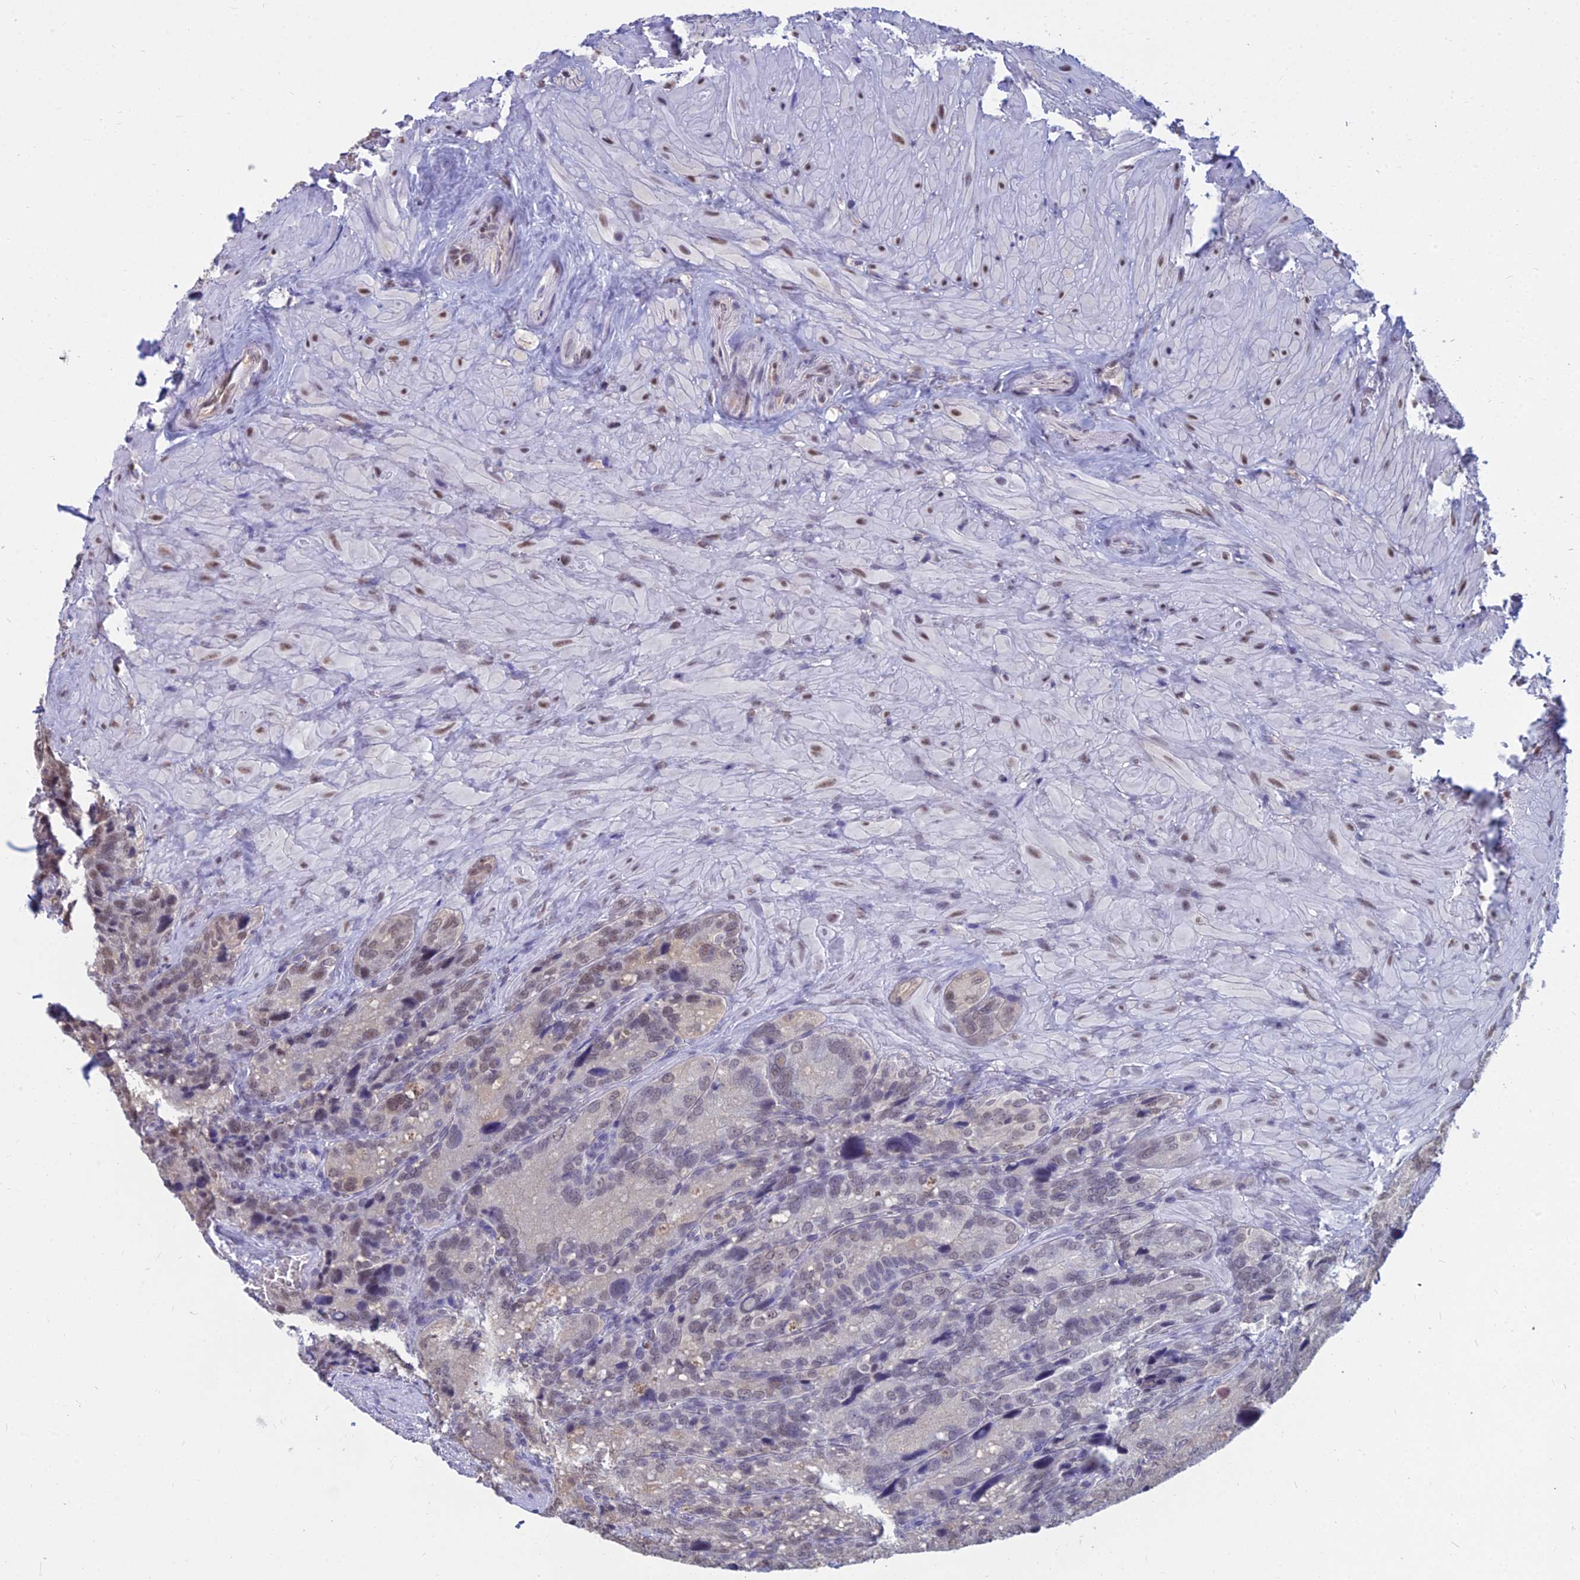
{"staining": {"intensity": "moderate", "quantity": "<25%", "location": "nuclear"}, "tissue": "seminal vesicle", "cell_type": "Glandular cells", "image_type": "normal", "snomed": [{"axis": "morphology", "description": "Normal tissue, NOS"}, {"axis": "topography", "description": "Seminal veicle"}], "caption": "IHC staining of unremarkable seminal vesicle, which demonstrates low levels of moderate nuclear staining in about <25% of glandular cells indicating moderate nuclear protein positivity. The staining was performed using DAB (brown) for protein detection and nuclei were counterstained in hematoxylin (blue).", "gene": "SRSF7", "patient": {"sex": "male", "age": 62}}